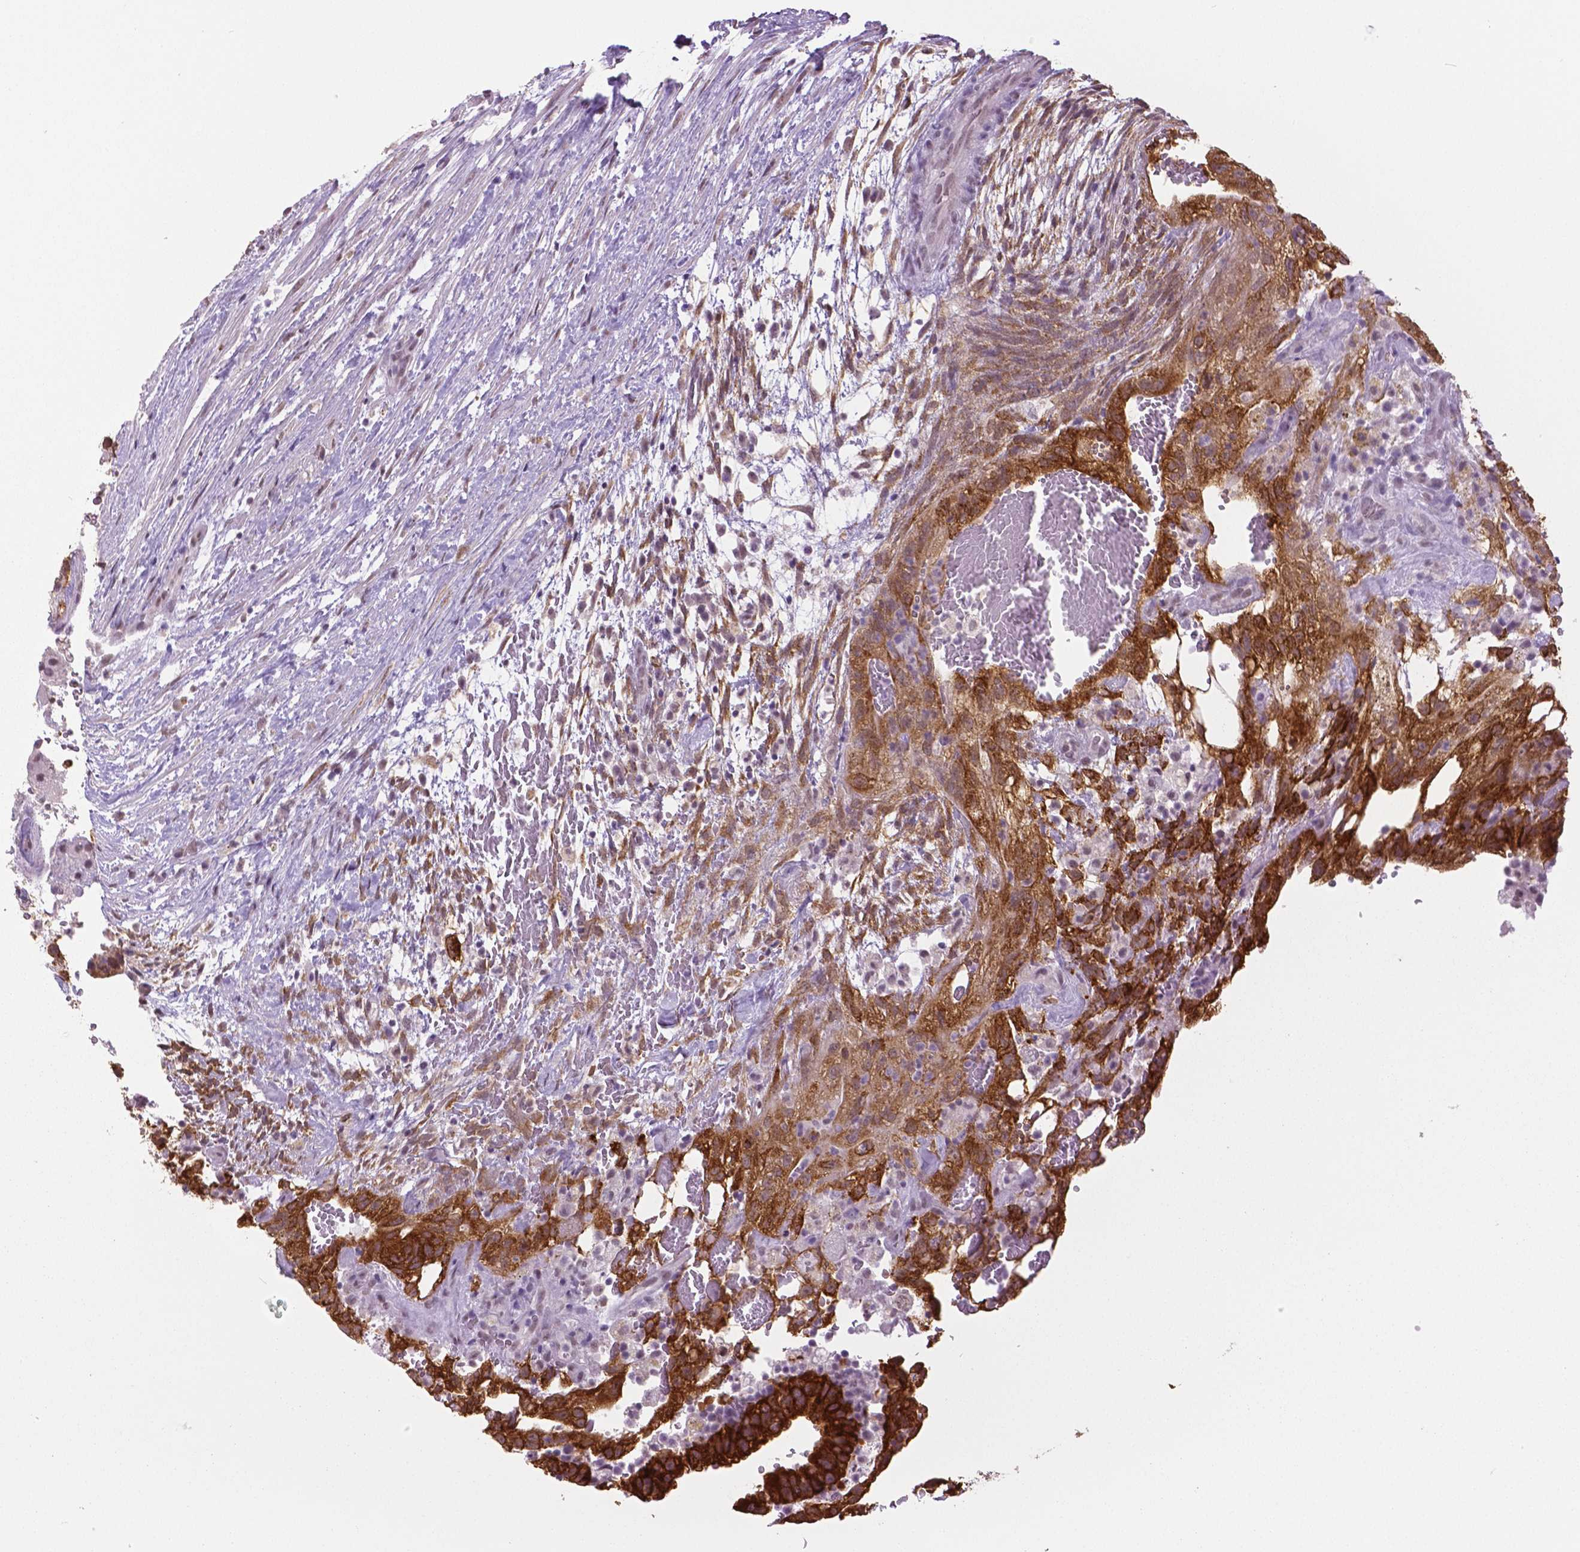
{"staining": {"intensity": "moderate", "quantity": ">75%", "location": "cytoplasmic/membranous"}, "tissue": "testis cancer", "cell_type": "Tumor cells", "image_type": "cancer", "snomed": [{"axis": "morphology", "description": "Normal tissue, NOS"}, {"axis": "morphology", "description": "Carcinoma, Embryonal, NOS"}, {"axis": "topography", "description": "Testis"}], "caption": "Testis cancer (embryonal carcinoma) stained for a protein (brown) exhibits moderate cytoplasmic/membranous positive expression in approximately >75% of tumor cells.", "gene": "IGF2BP1", "patient": {"sex": "male", "age": 32}}